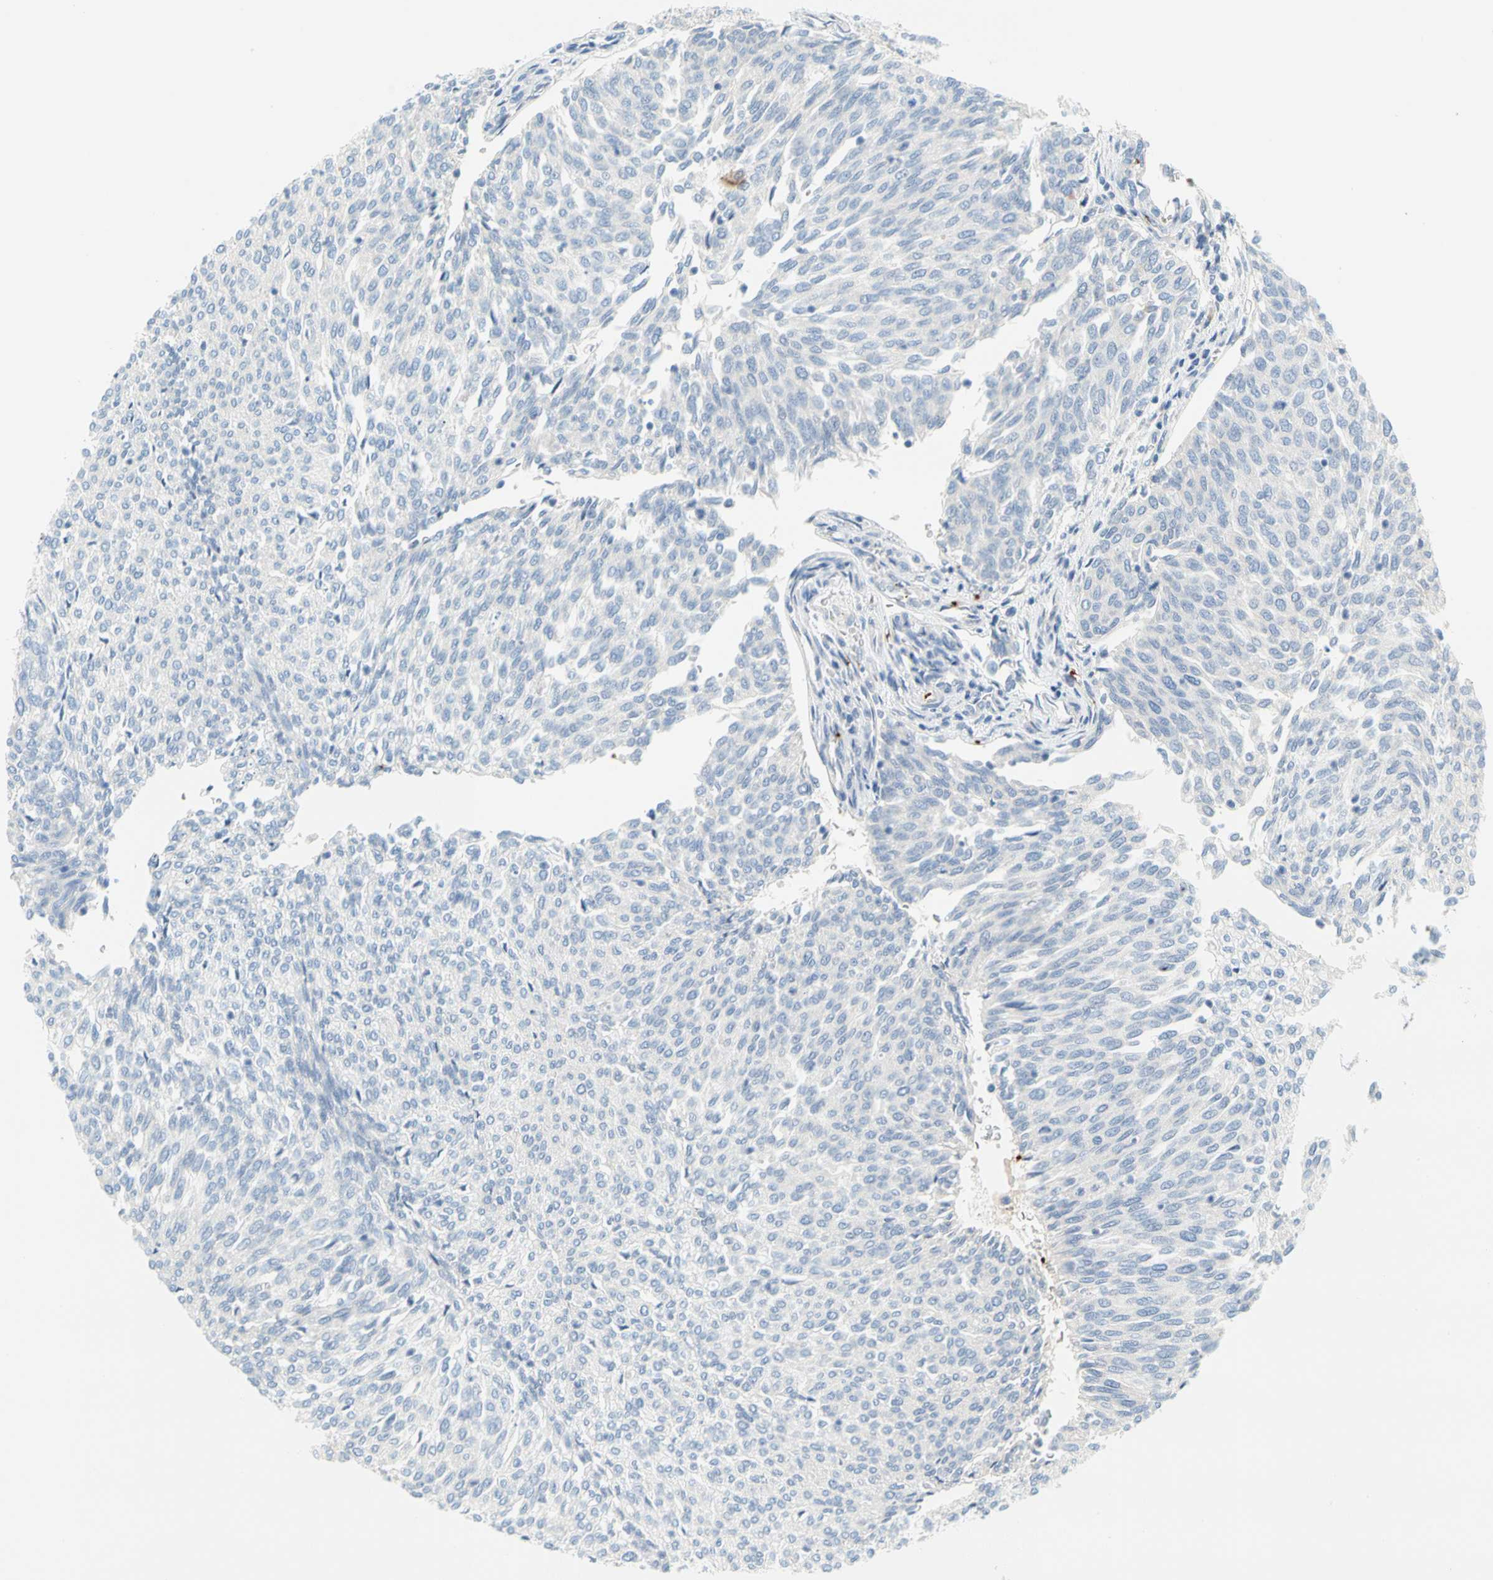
{"staining": {"intensity": "negative", "quantity": "none", "location": "none"}, "tissue": "urothelial cancer", "cell_type": "Tumor cells", "image_type": "cancer", "snomed": [{"axis": "morphology", "description": "Urothelial carcinoma, Low grade"}, {"axis": "topography", "description": "Urinary bladder"}], "caption": "DAB immunohistochemical staining of human low-grade urothelial carcinoma shows no significant staining in tumor cells.", "gene": "PPBP", "patient": {"sex": "female", "age": 79}}